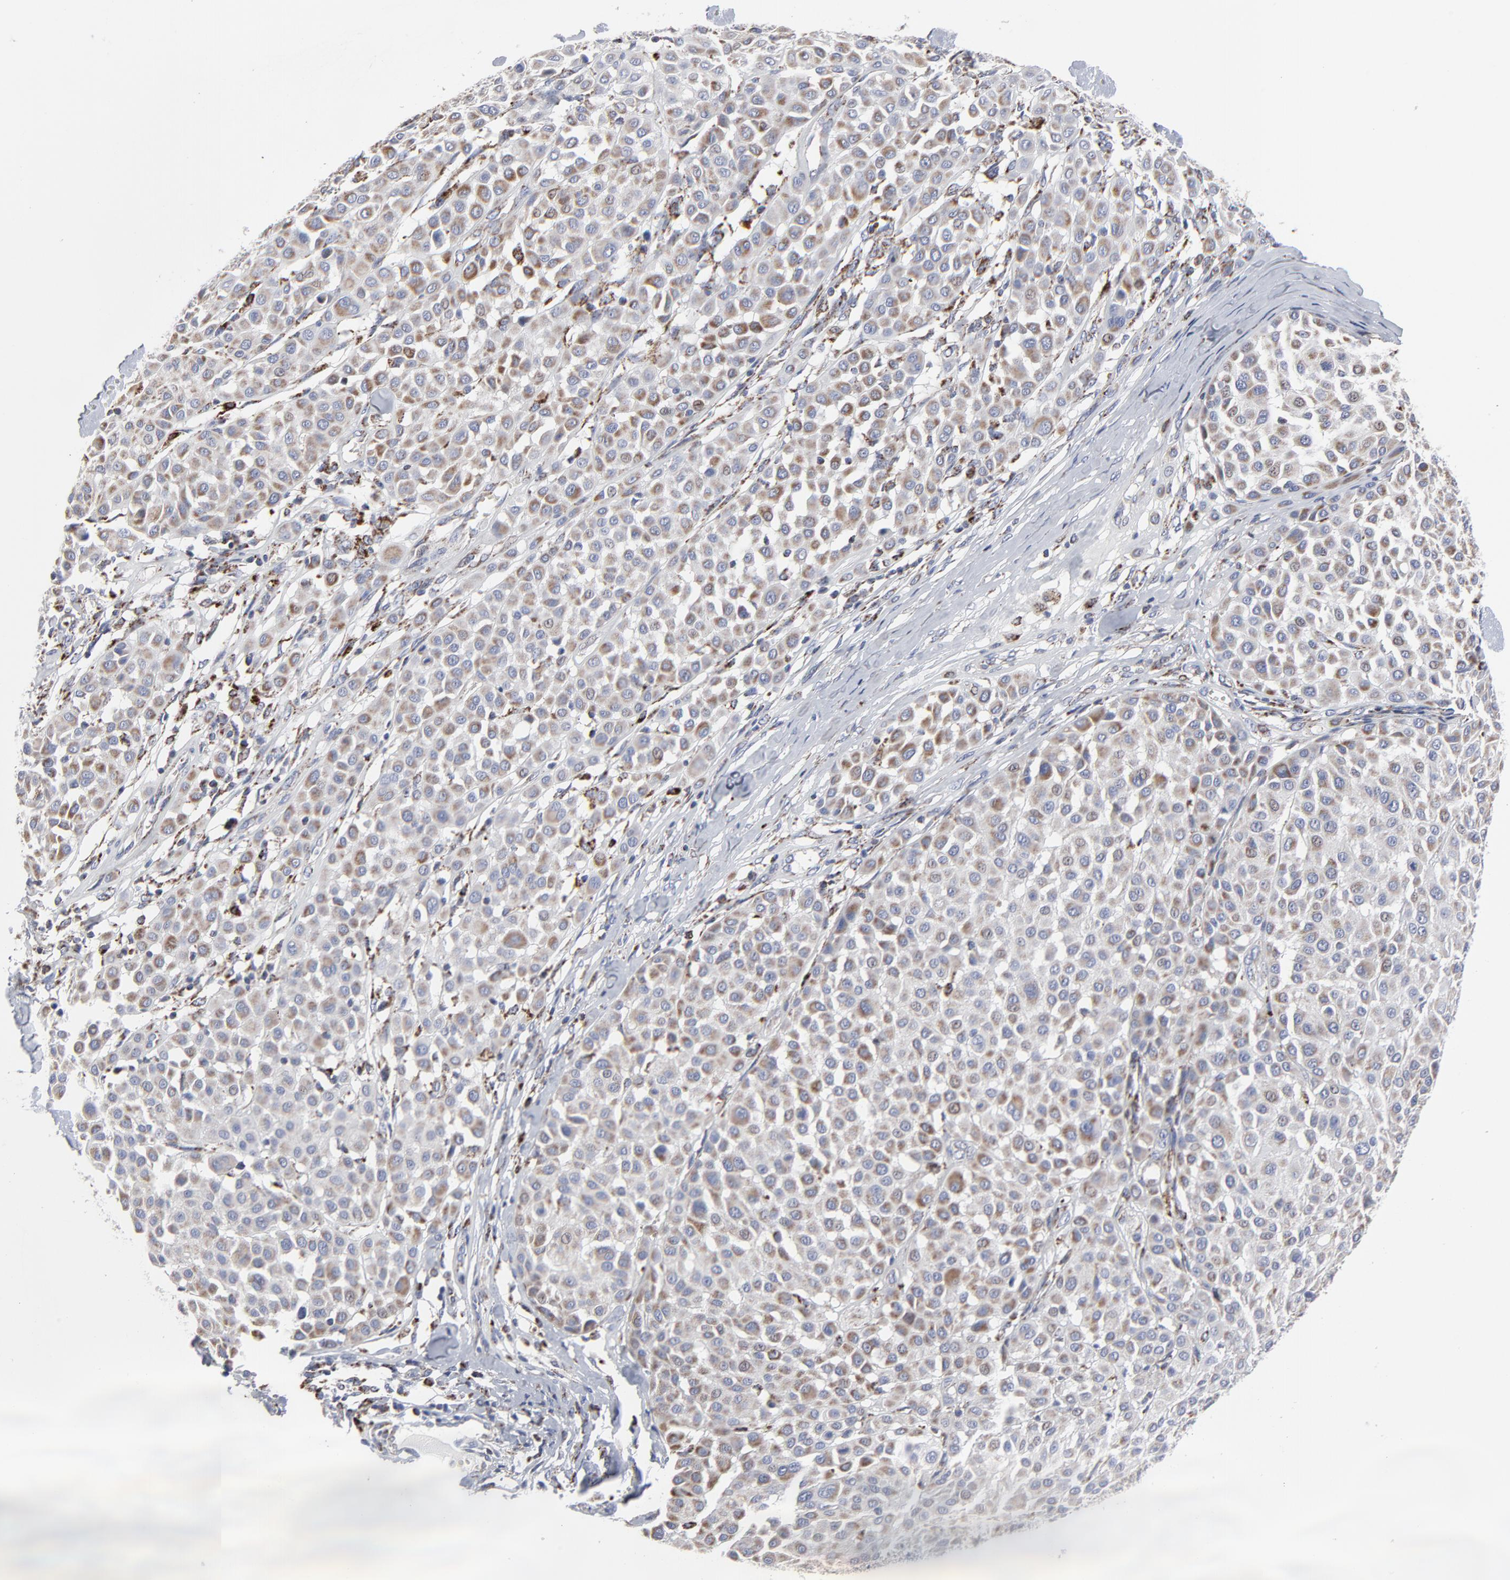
{"staining": {"intensity": "weak", "quantity": "25%-75%", "location": "cytoplasmic/membranous"}, "tissue": "melanoma", "cell_type": "Tumor cells", "image_type": "cancer", "snomed": [{"axis": "morphology", "description": "Malignant melanoma, Metastatic site"}, {"axis": "topography", "description": "Soft tissue"}], "caption": "High-magnification brightfield microscopy of malignant melanoma (metastatic site) stained with DAB (3,3'-diaminobenzidine) (brown) and counterstained with hematoxylin (blue). tumor cells exhibit weak cytoplasmic/membranous expression is present in approximately25%-75% of cells.", "gene": "TXNRD2", "patient": {"sex": "male", "age": 41}}